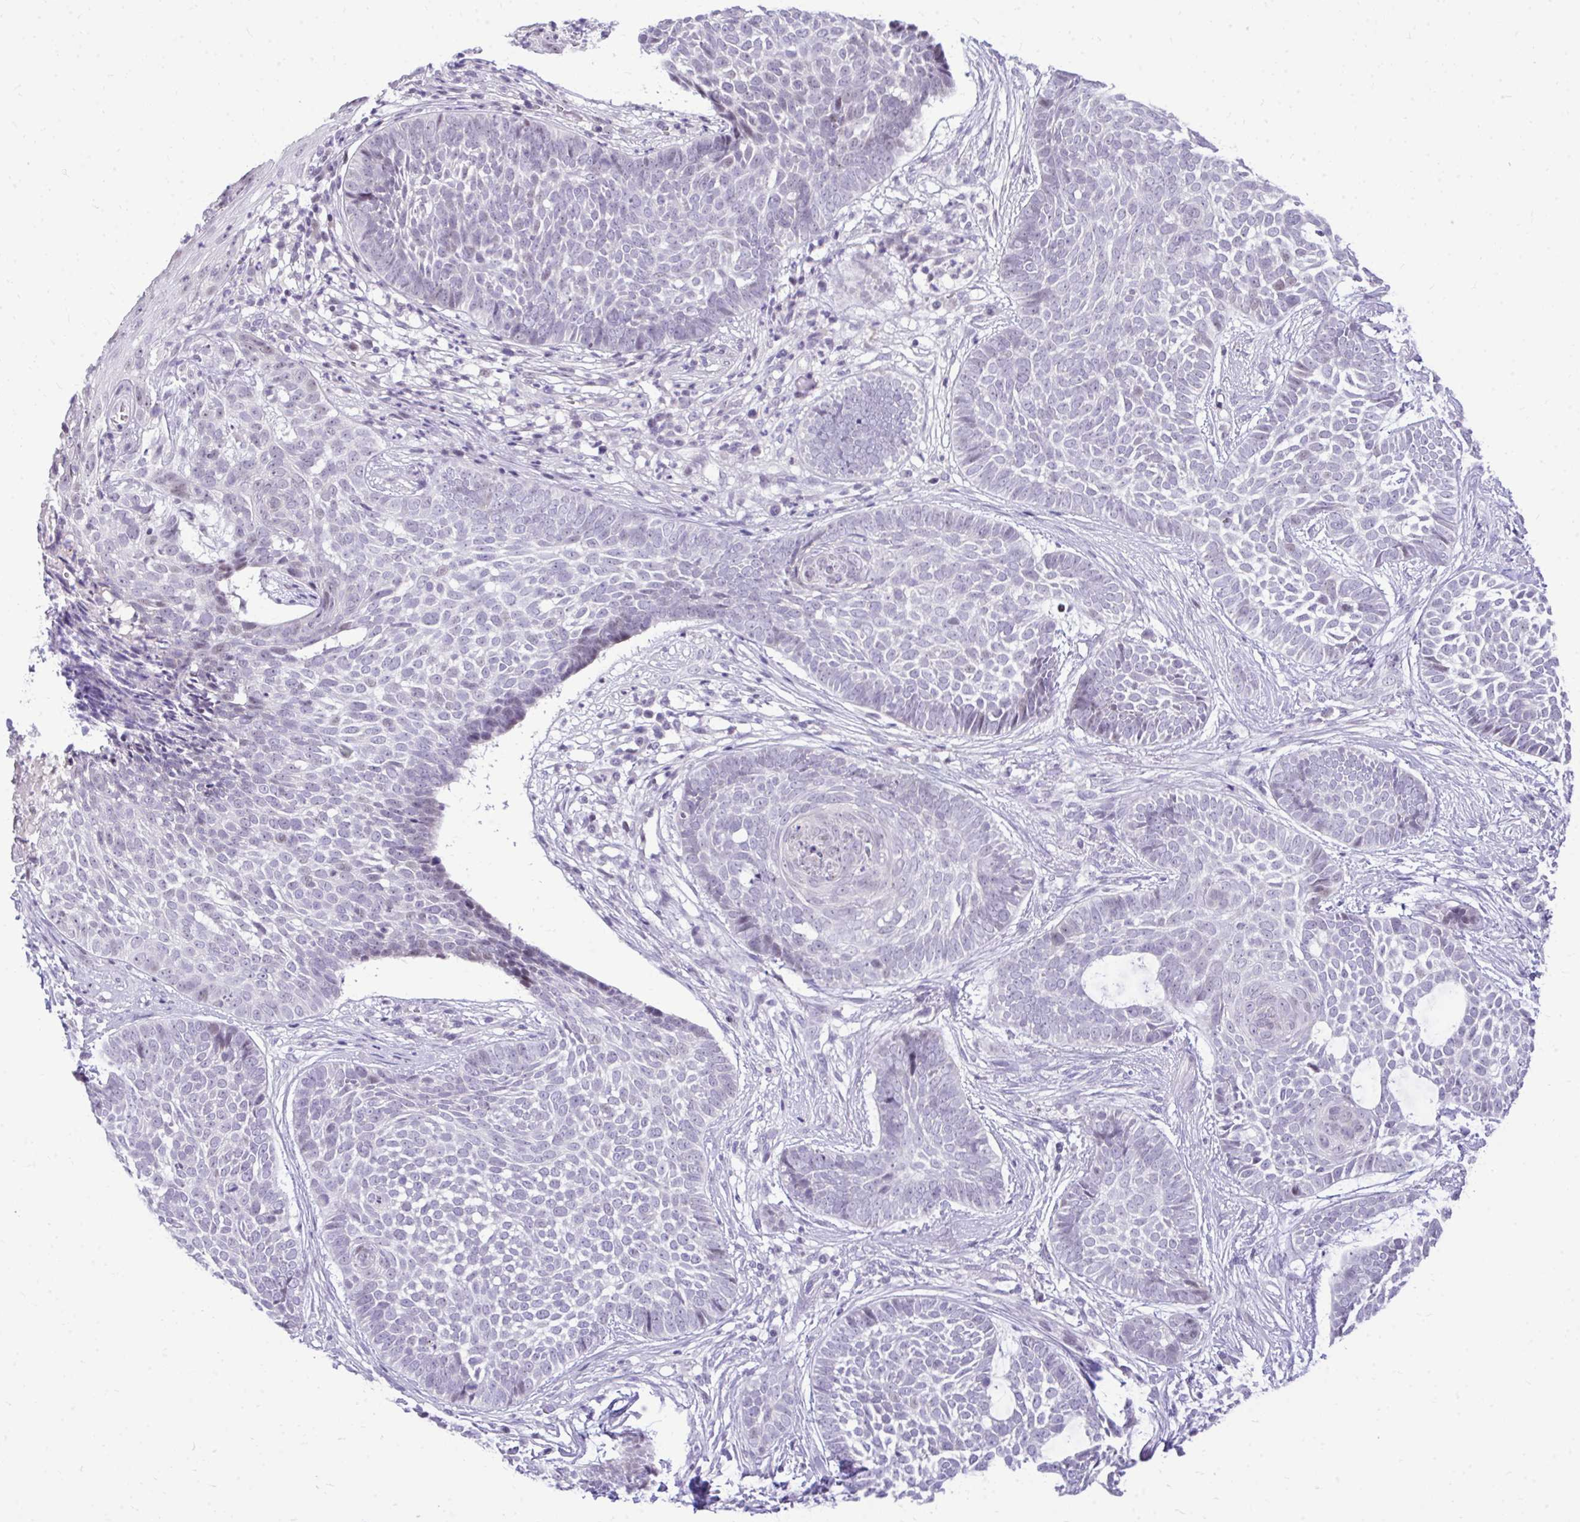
{"staining": {"intensity": "negative", "quantity": "none", "location": "none"}, "tissue": "skin cancer", "cell_type": "Tumor cells", "image_type": "cancer", "snomed": [{"axis": "morphology", "description": "Basal cell carcinoma"}, {"axis": "topography", "description": "Skin"}], "caption": "Immunohistochemistry (IHC) histopathology image of neoplastic tissue: human skin cancer stained with DAB (3,3'-diaminobenzidine) exhibits no significant protein positivity in tumor cells.", "gene": "EID3", "patient": {"sex": "female", "age": 89}}